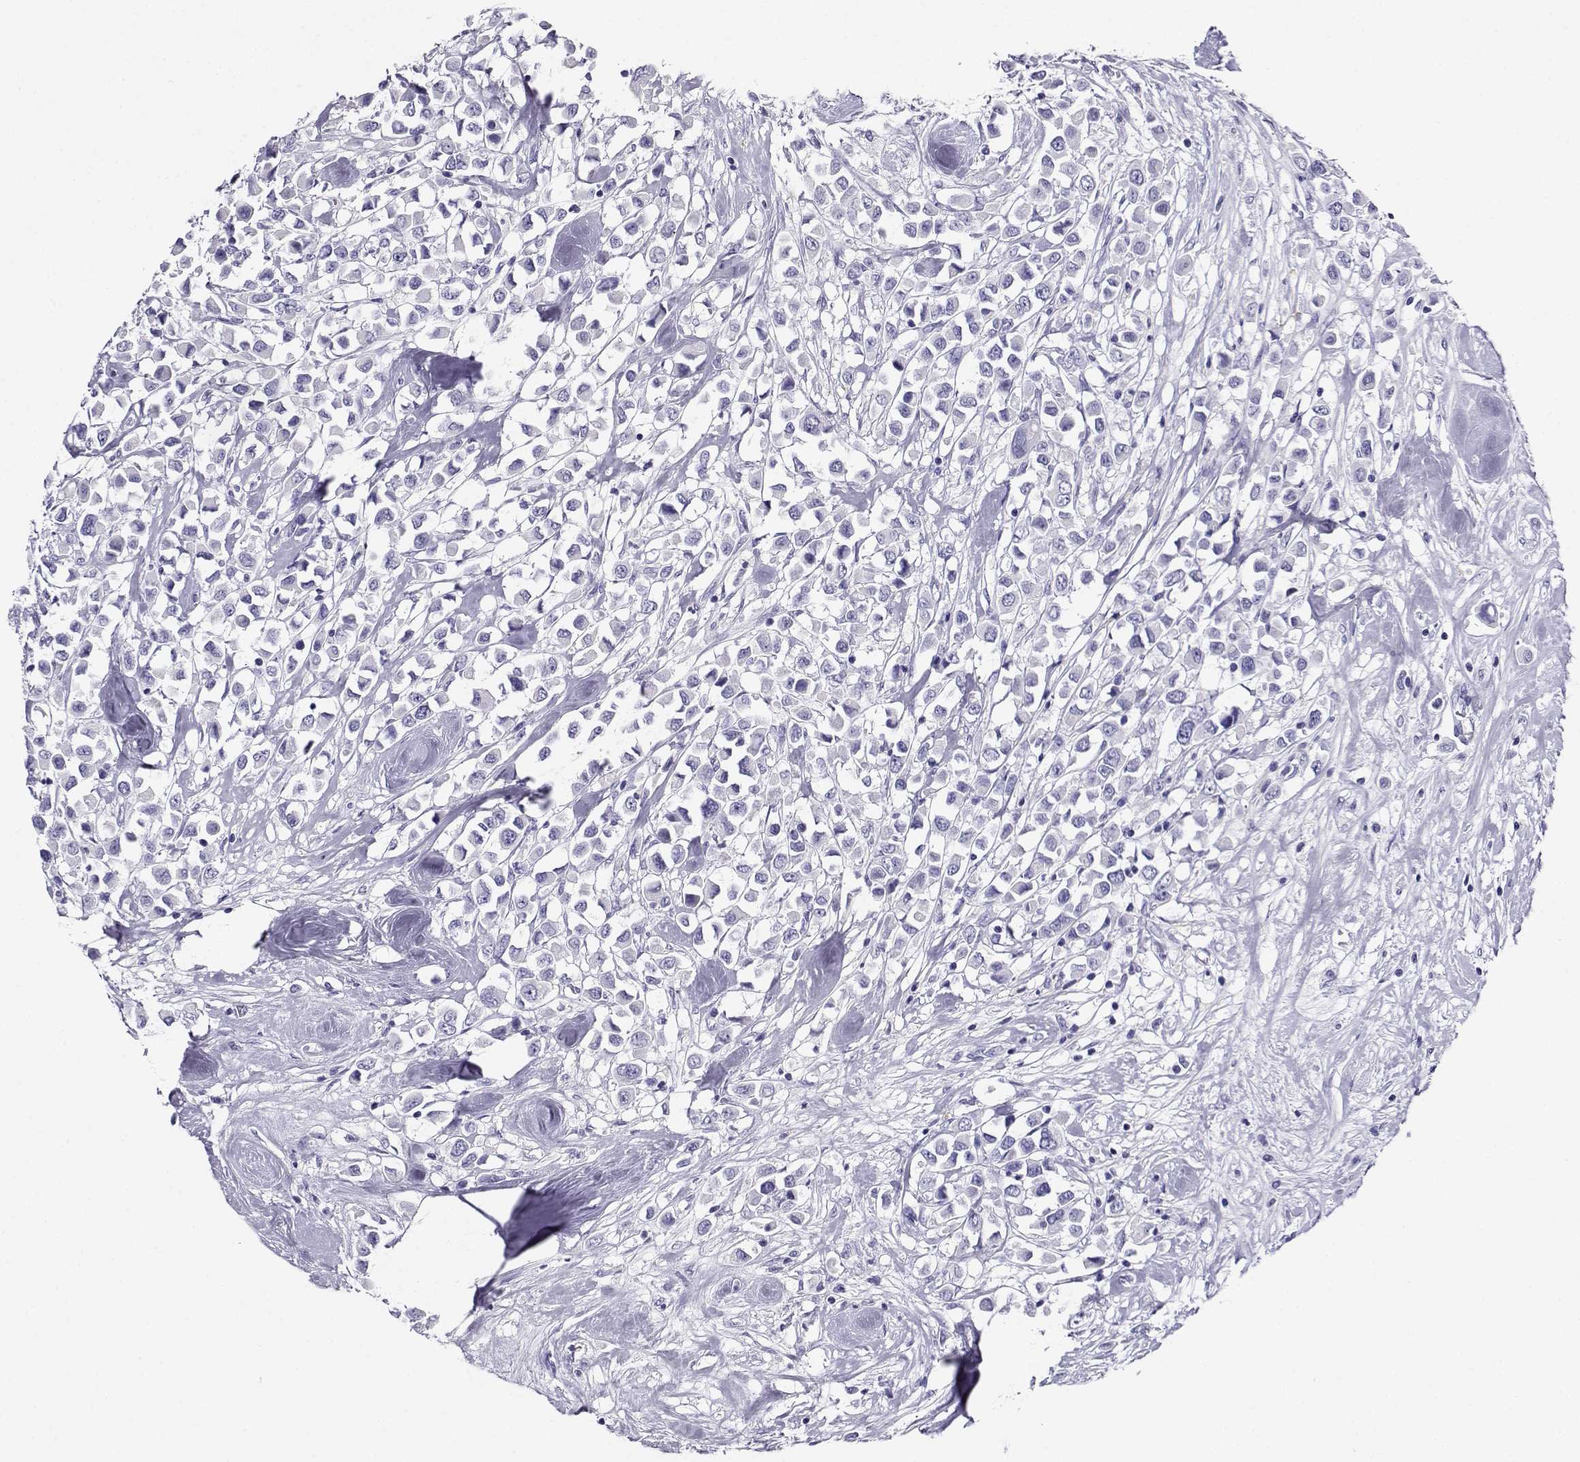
{"staining": {"intensity": "negative", "quantity": "none", "location": "none"}, "tissue": "breast cancer", "cell_type": "Tumor cells", "image_type": "cancer", "snomed": [{"axis": "morphology", "description": "Duct carcinoma"}, {"axis": "topography", "description": "Breast"}], "caption": "This is a photomicrograph of immunohistochemistry (IHC) staining of breast cancer (infiltrating ductal carcinoma), which shows no staining in tumor cells.", "gene": "RHOXF2", "patient": {"sex": "female", "age": 61}}